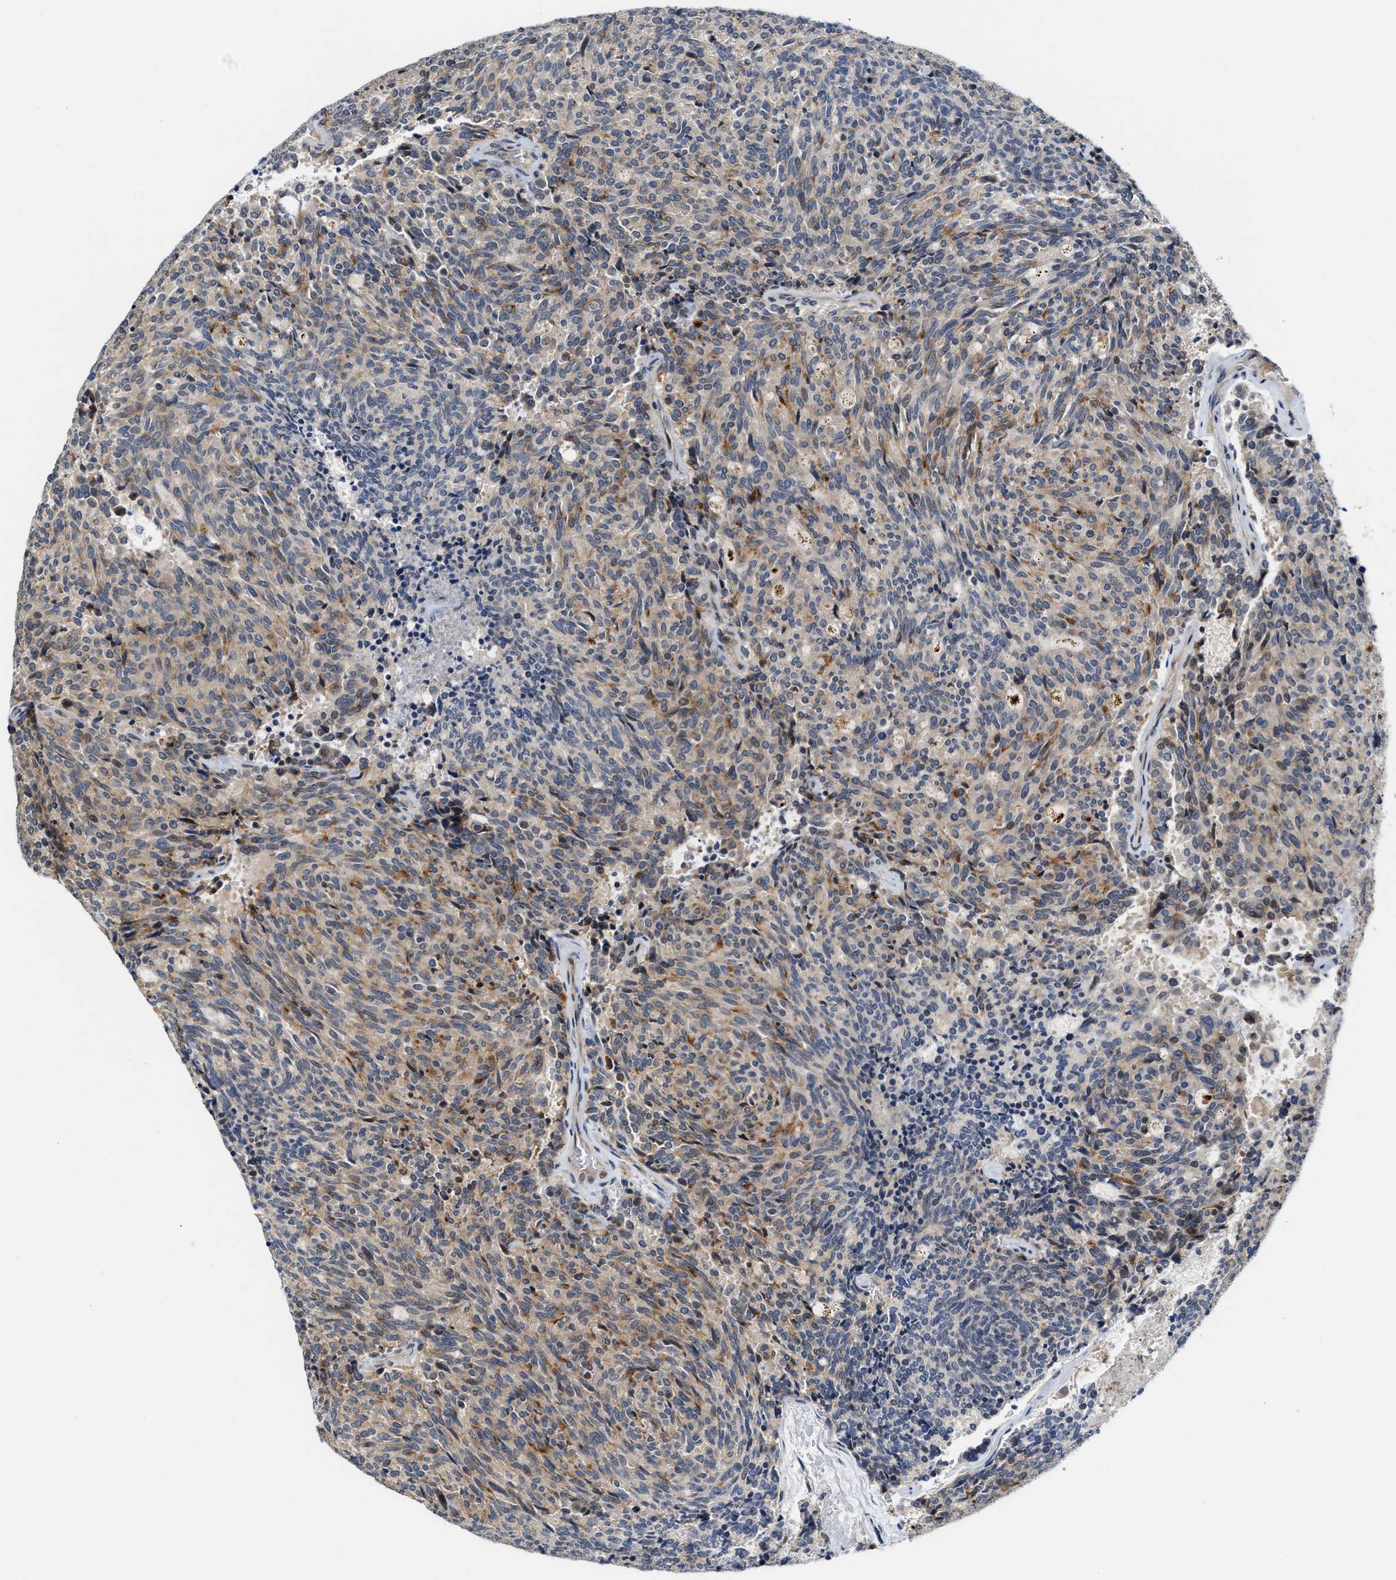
{"staining": {"intensity": "moderate", "quantity": "25%-75%", "location": "cytoplasmic/membranous"}, "tissue": "carcinoid", "cell_type": "Tumor cells", "image_type": "cancer", "snomed": [{"axis": "morphology", "description": "Carcinoid, malignant, NOS"}, {"axis": "topography", "description": "Pancreas"}], "caption": "Protein expression analysis of human malignant carcinoid reveals moderate cytoplasmic/membranous staining in about 25%-75% of tumor cells.", "gene": "TCF4", "patient": {"sex": "female", "age": 54}}